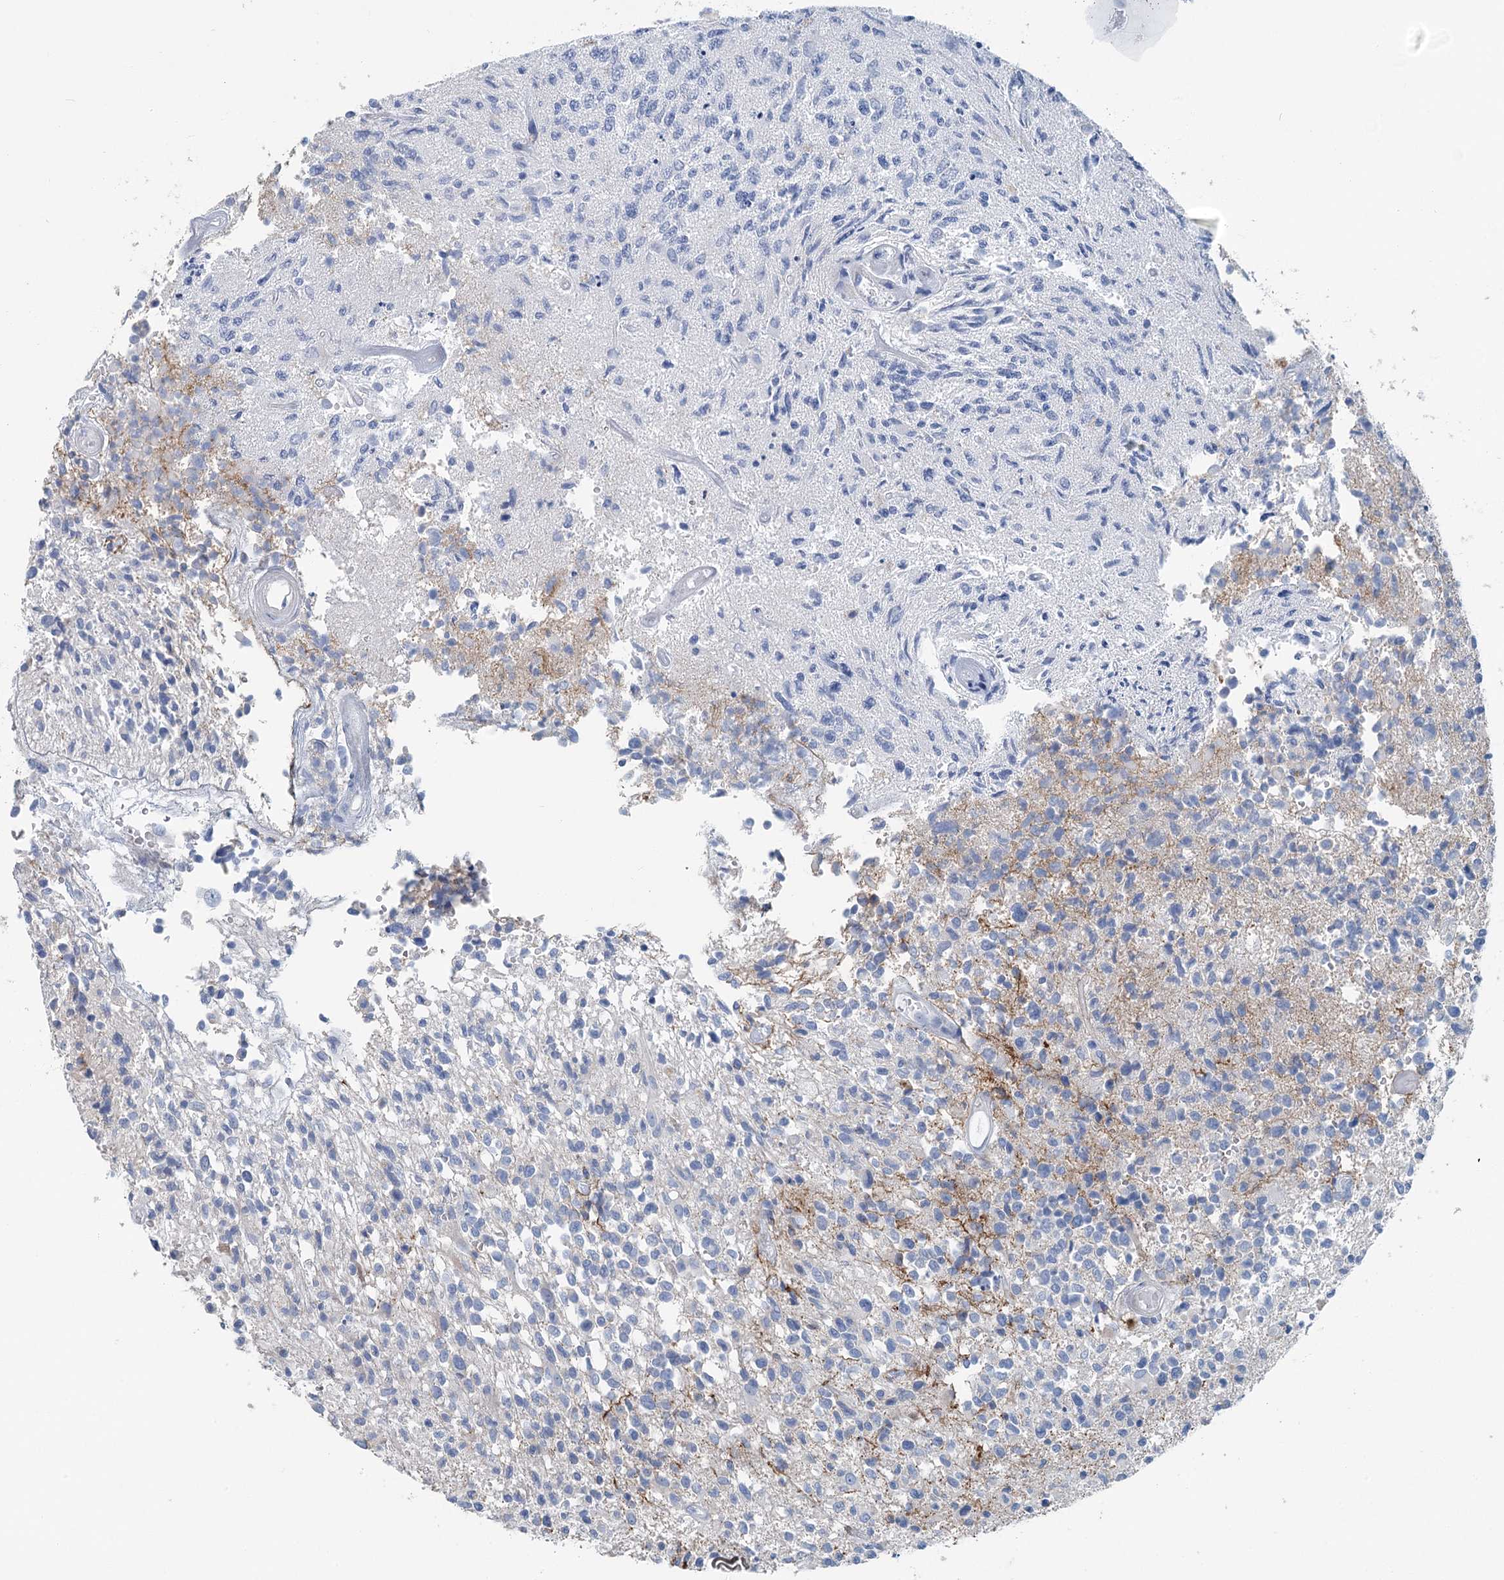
{"staining": {"intensity": "negative", "quantity": "none", "location": "none"}, "tissue": "glioma", "cell_type": "Tumor cells", "image_type": "cancer", "snomed": [{"axis": "morphology", "description": "Glioma, malignant, High grade"}, {"axis": "morphology", "description": "Glioblastoma, NOS"}, {"axis": "topography", "description": "Brain"}], "caption": "Tumor cells show no significant staining in glioma.", "gene": "MARK2", "patient": {"sex": "male", "age": 60}}